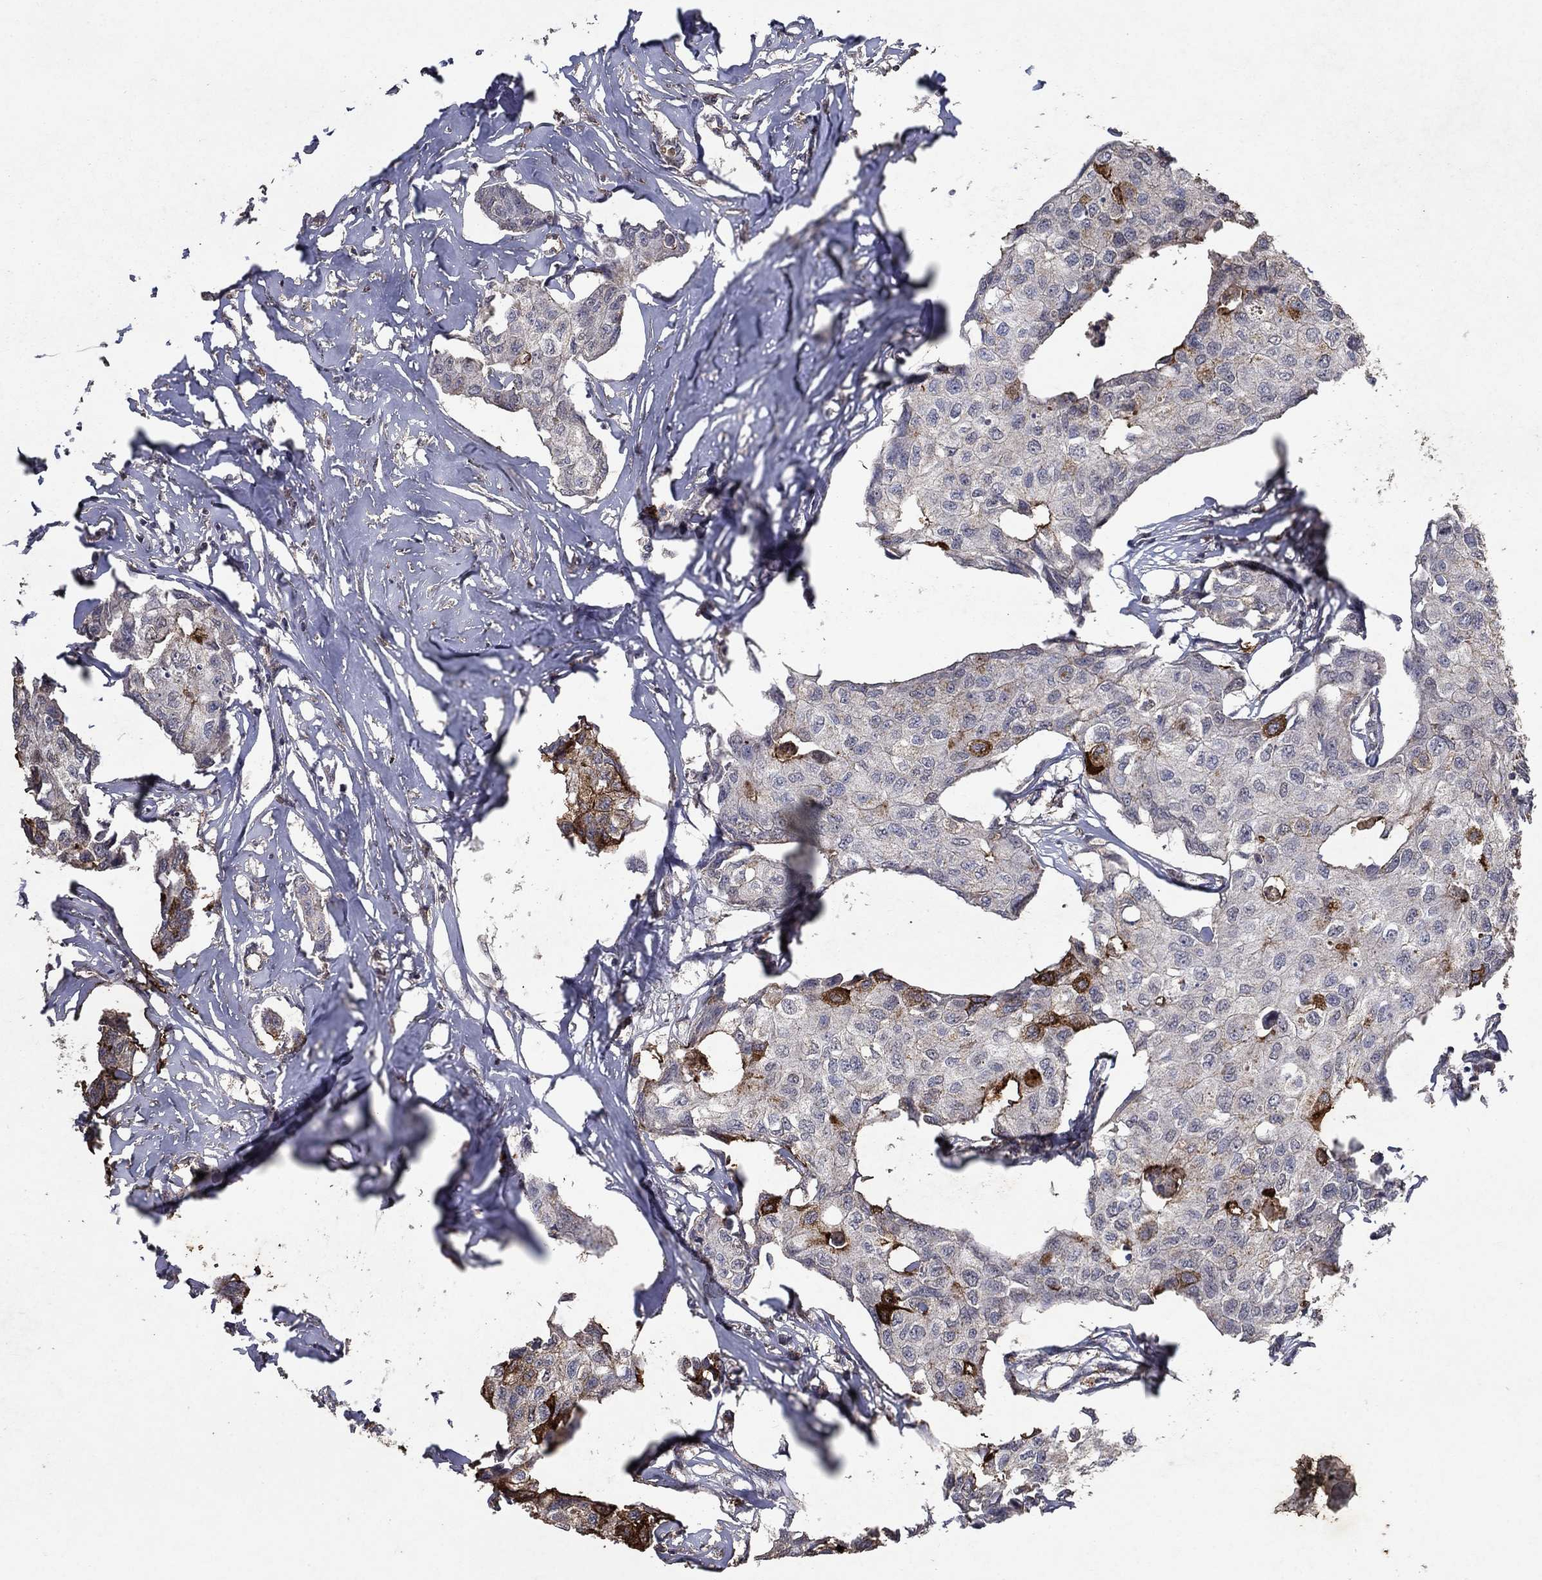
{"staining": {"intensity": "strong", "quantity": "<25%", "location": "cytoplasmic/membranous"}, "tissue": "breast cancer", "cell_type": "Tumor cells", "image_type": "cancer", "snomed": [{"axis": "morphology", "description": "Duct carcinoma"}, {"axis": "topography", "description": "Breast"}], "caption": "Brown immunohistochemical staining in breast cancer (infiltrating ductal carcinoma) exhibits strong cytoplasmic/membranous staining in about <25% of tumor cells.", "gene": "CD24", "patient": {"sex": "female", "age": 80}}